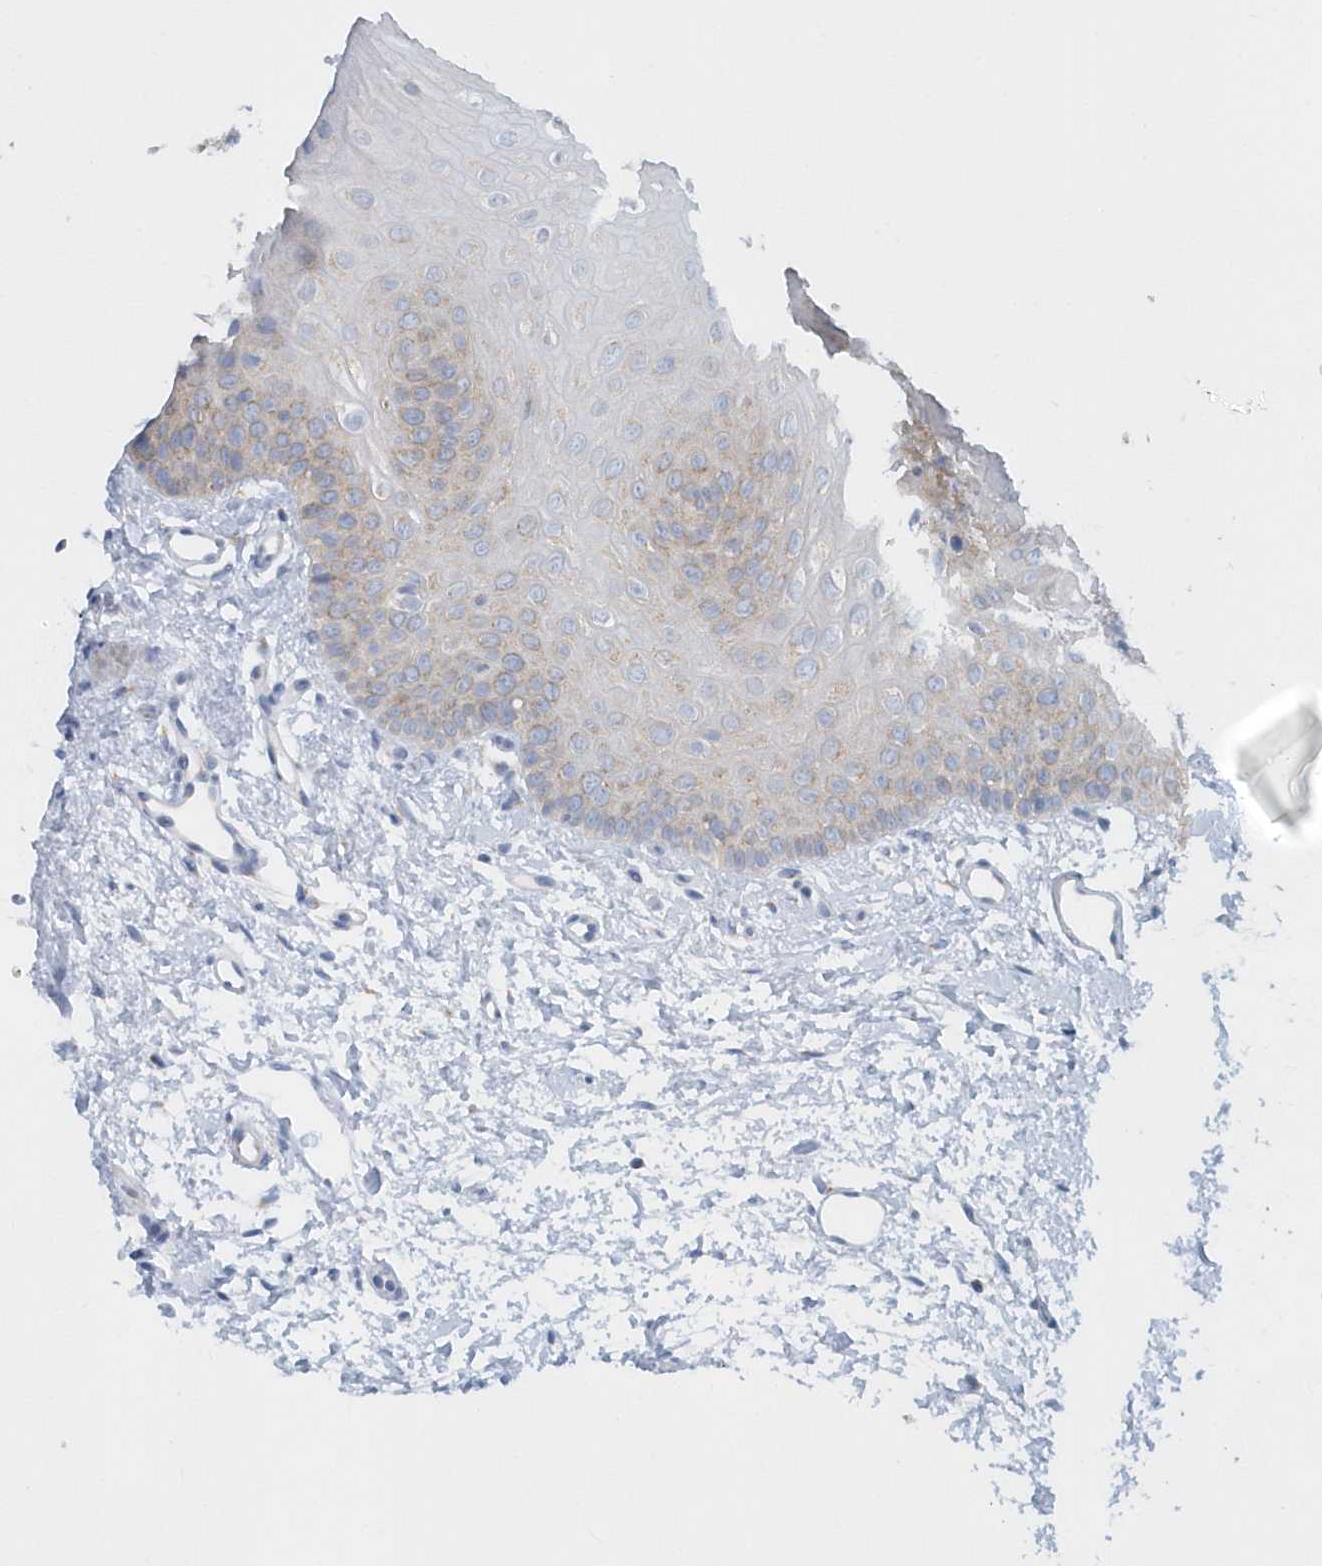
{"staining": {"intensity": "weak", "quantity": "<25%", "location": "cytoplasmic/membranous"}, "tissue": "oral mucosa", "cell_type": "Squamous epithelial cells", "image_type": "normal", "snomed": [{"axis": "morphology", "description": "Normal tissue, NOS"}, {"axis": "topography", "description": "Oral tissue"}], "caption": "This micrograph is of unremarkable oral mucosa stained with immunohistochemistry to label a protein in brown with the nuclei are counter-stained blue. There is no positivity in squamous epithelial cells.", "gene": "EIF3C", "patient": {"sex": "female", "age": 68}}